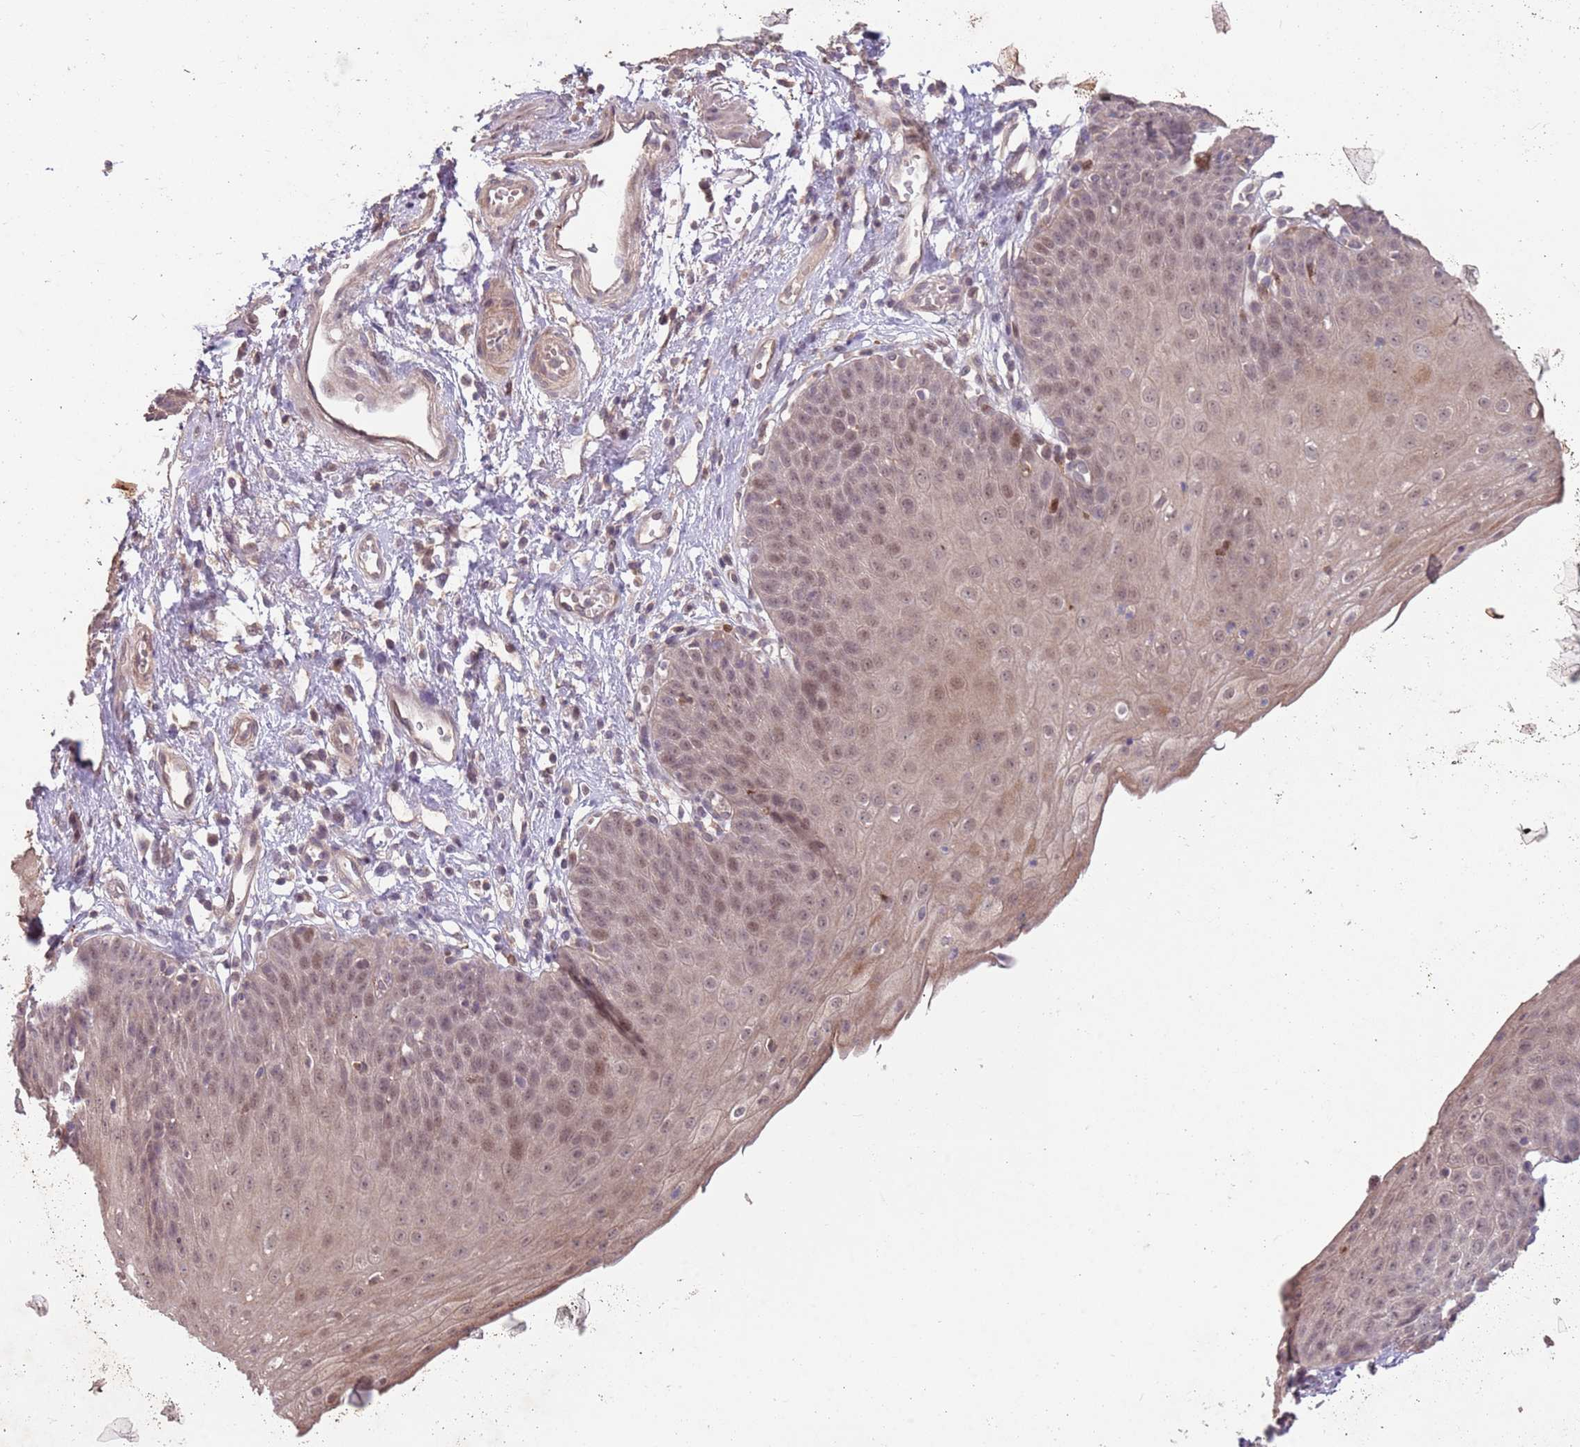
{"staining": {"intensity": "weak", "quantity": ">75%", "location": "cytoplasmic/membranous,nuclear"}, "tissue": "esophagus", "cell_type": "Squamous epithelial cells", "image_type": "normal", "snomed": [{"axis": "morphology", "description": "Normal tissue, NOS"}, {"axis": "topography", "description": "Esophagus"}], "caption": "Squamous epithelial cells show weak cytoplasmic/membranous,nuclear expression in about >75% of cells in benign esophagus.", "gene": "MEI1", "patient": {"sex": "male", "age": 71}}